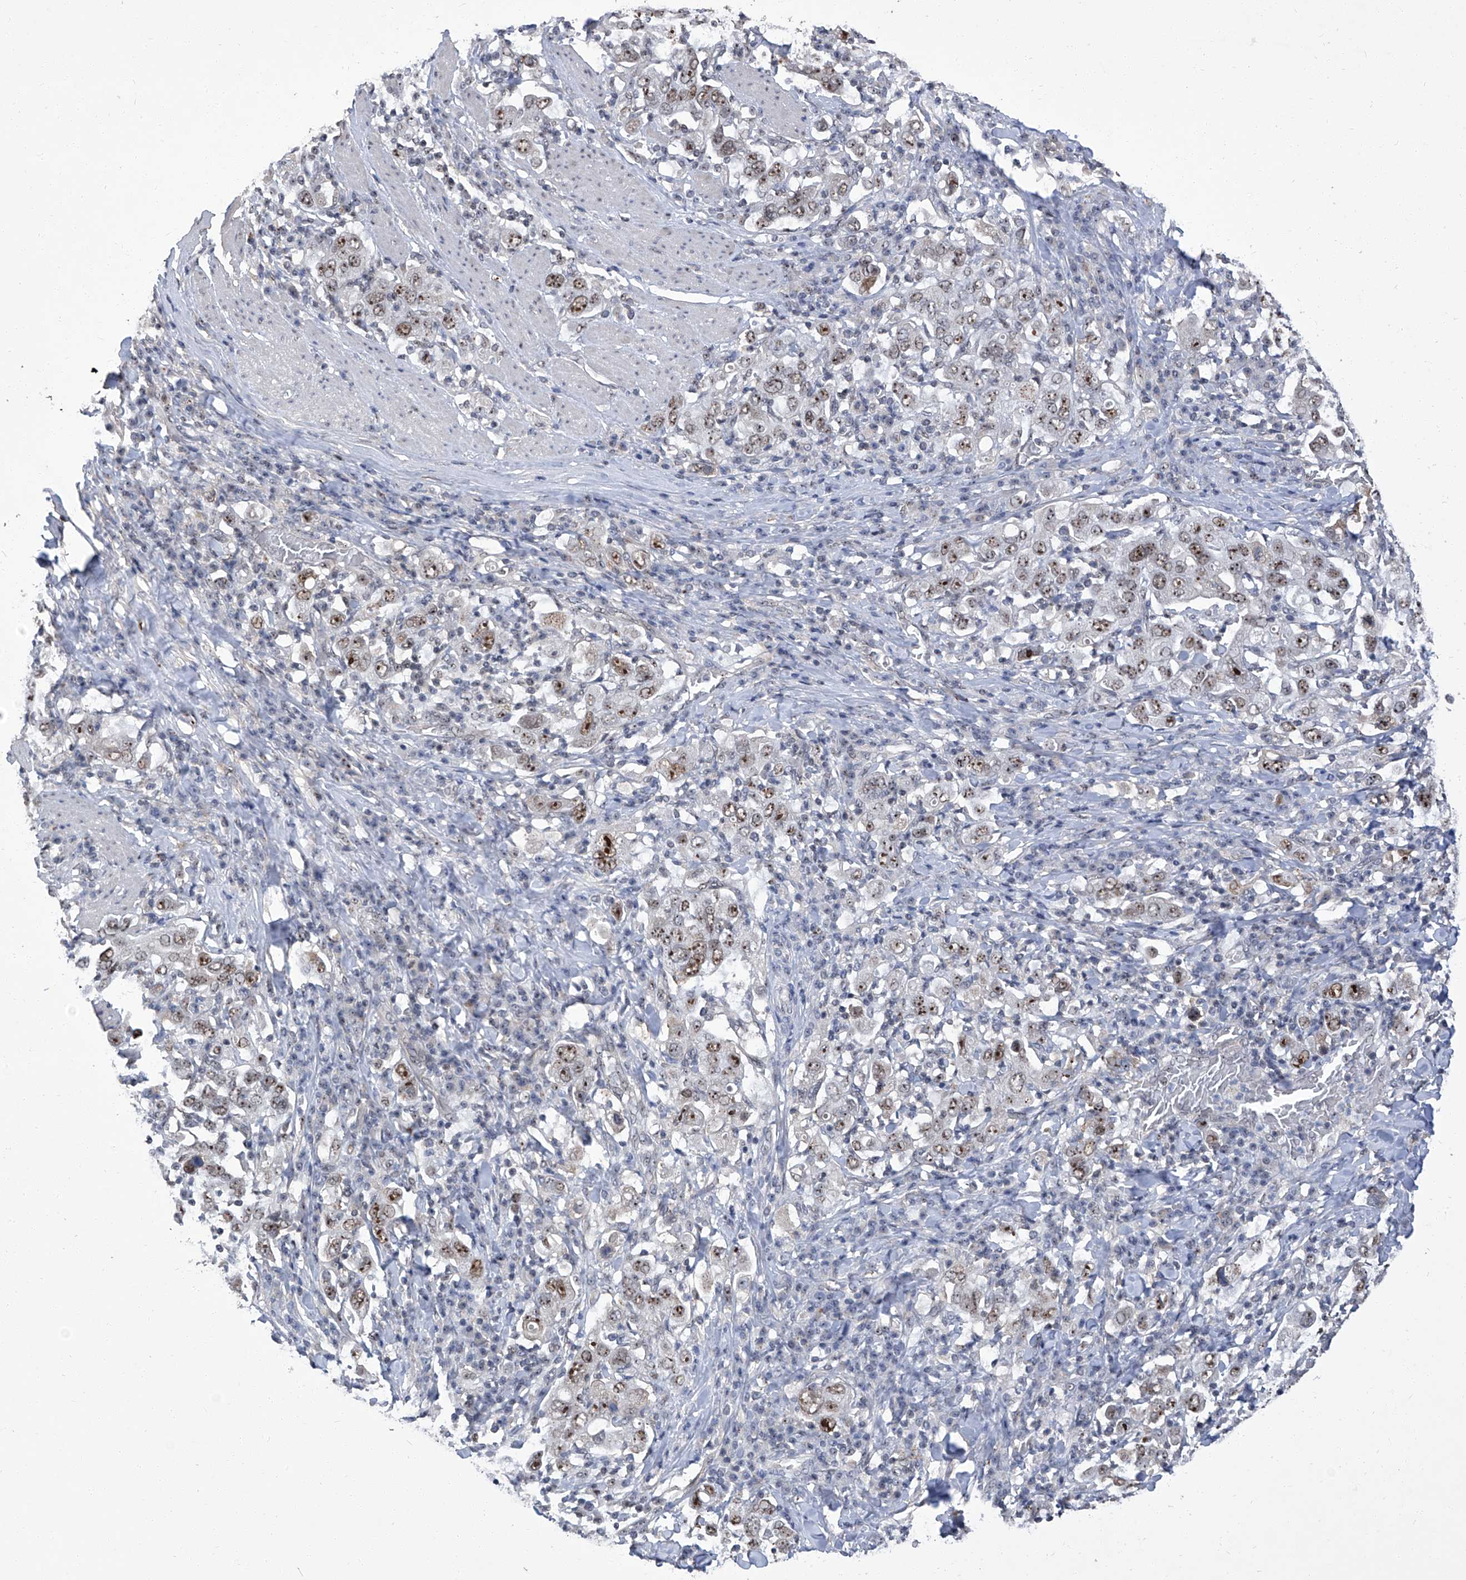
{"staining": {"intensity": "moderate", "quantity": ">75%", "location": "nuclear"}, "tissue": "stomach cancer", "cell_type": "Tumor cells", "image_type": "cancer", "snomed": [{"axis": "morphology", "description": "Adenocarcinoma, NOS"}, {"axis": "topography", "description": "Stomach, upper"}], "caption": "This image displays adenocarcinoma (stomach) stained with IHC to label a protein in brown. The nuclear of tumor cells show moderate positivity for the protein. Nuclei are counter-stained blue.", "gene": "CMTR1", "patient": {"sex": "male", "age": 62}}